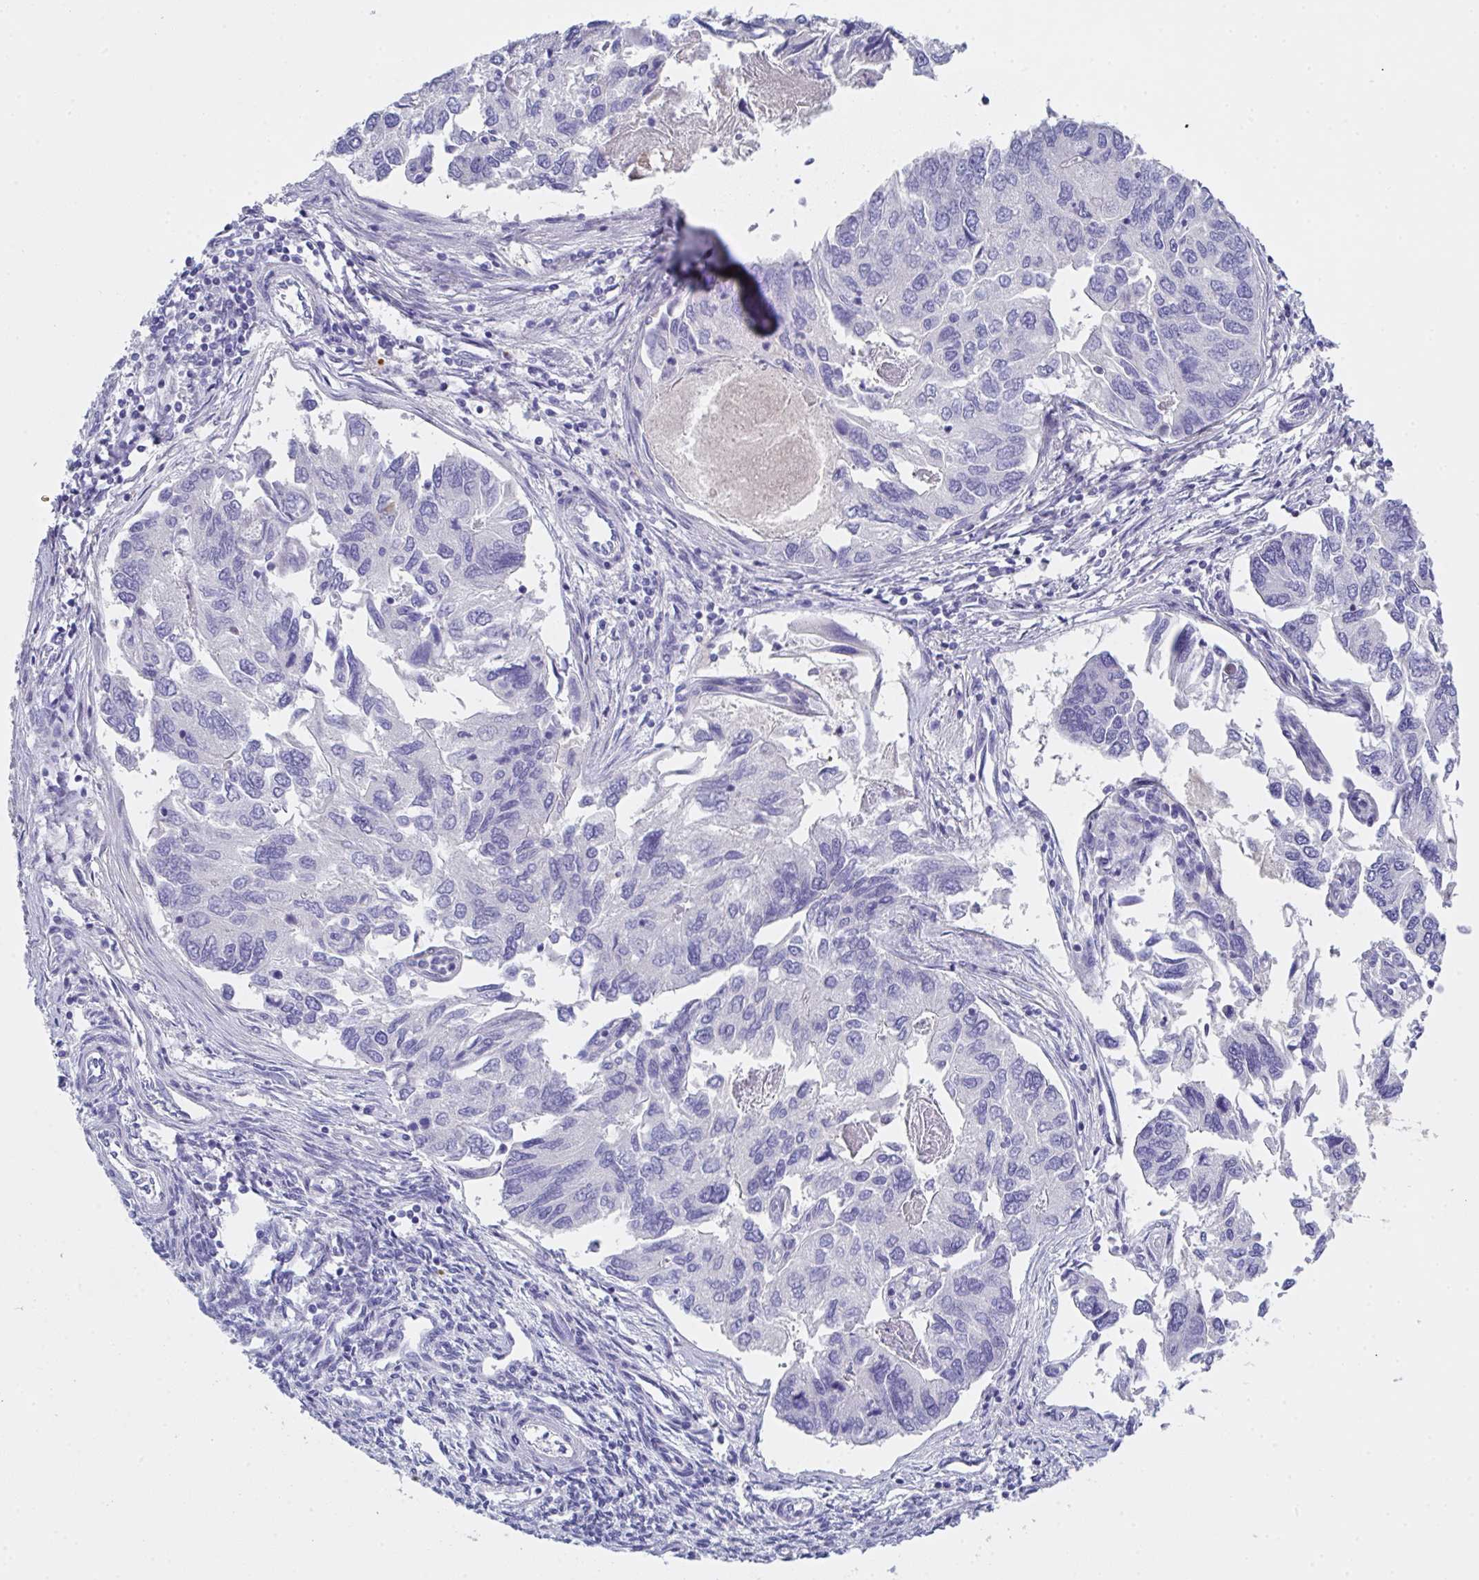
{"staining": {"intensity": "negative", "quantity": "none", "location": "none"}, "tissue": "endometrial cancer", "cell_type": "Tumor cells", "image_type": "cancer", "snomed": [{"axis": "morphology", "description": "Carcinoma, NOS"}, {"axis": "topography", "description": "Uterus"}], "caption": "Image shows no protein staining in tumor cells of endometrial carcinoma tissue.", "gene": "FBXO47", "patient": {"sex": "female", "age": 76}}